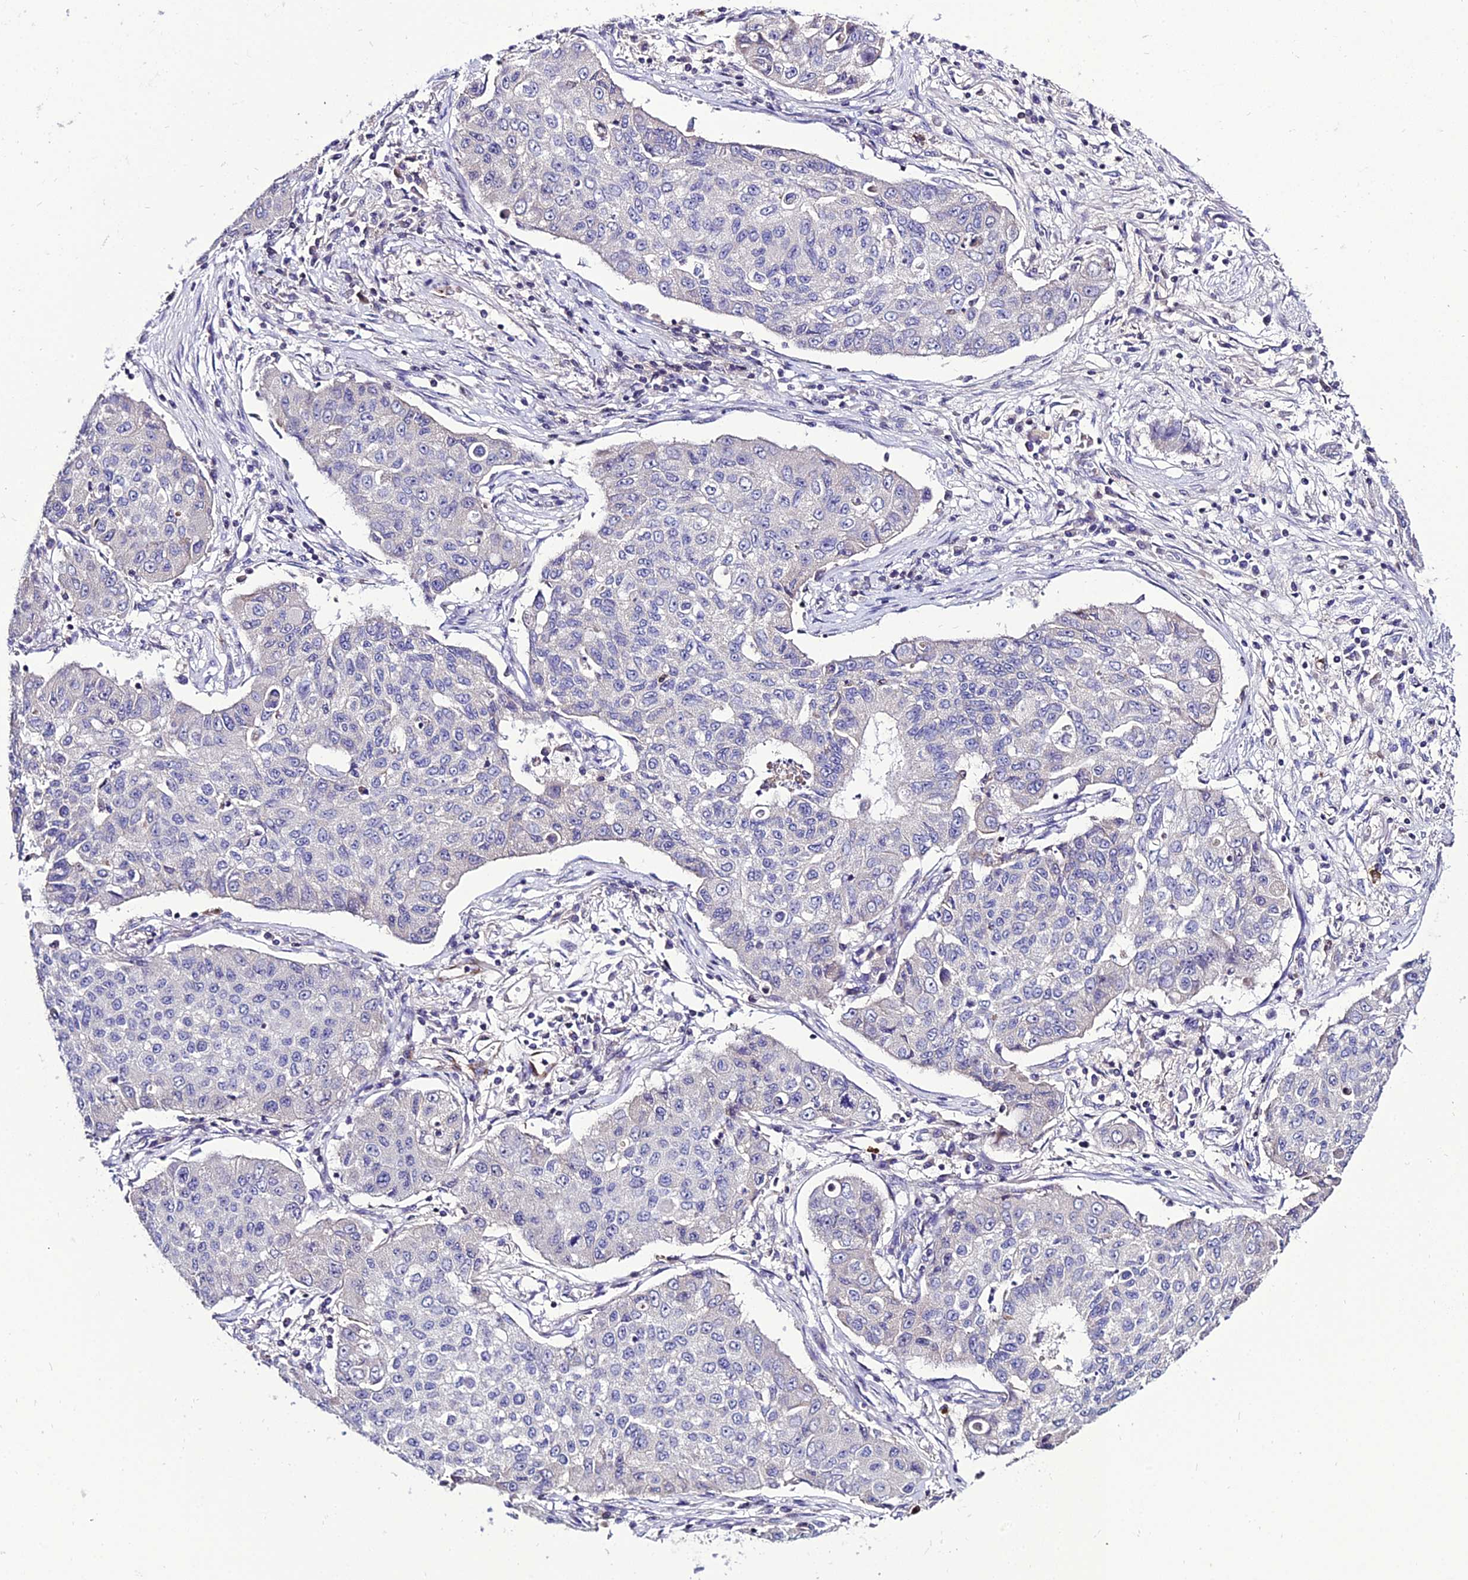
{"staining": {"intensity": "negative", "quantity": "none", "location": "none"}, "tissue": "lung cancer", "cell_type": "Tumor cells", "image_type": "cancer", "snomed": [{"axis": "morphology", "description": "Squamous cell carcinoma, NOS"}, {"axis": "topography", "description": "Lung"}], "caption": "An IHC micrograph of lung cancer (squamous cell carcinoma) is shown. There is no staining in tumor cells of lung cancer (squamous cell carcinoma). (Stains: DAB (3,3'-diaminobenzidine) IHC with hematoxylin counter stain, Microscopy: brightfield microscopy at high magnification).", "gene": "SHQ1", "patient": {"sex": "male", "age": 74}}